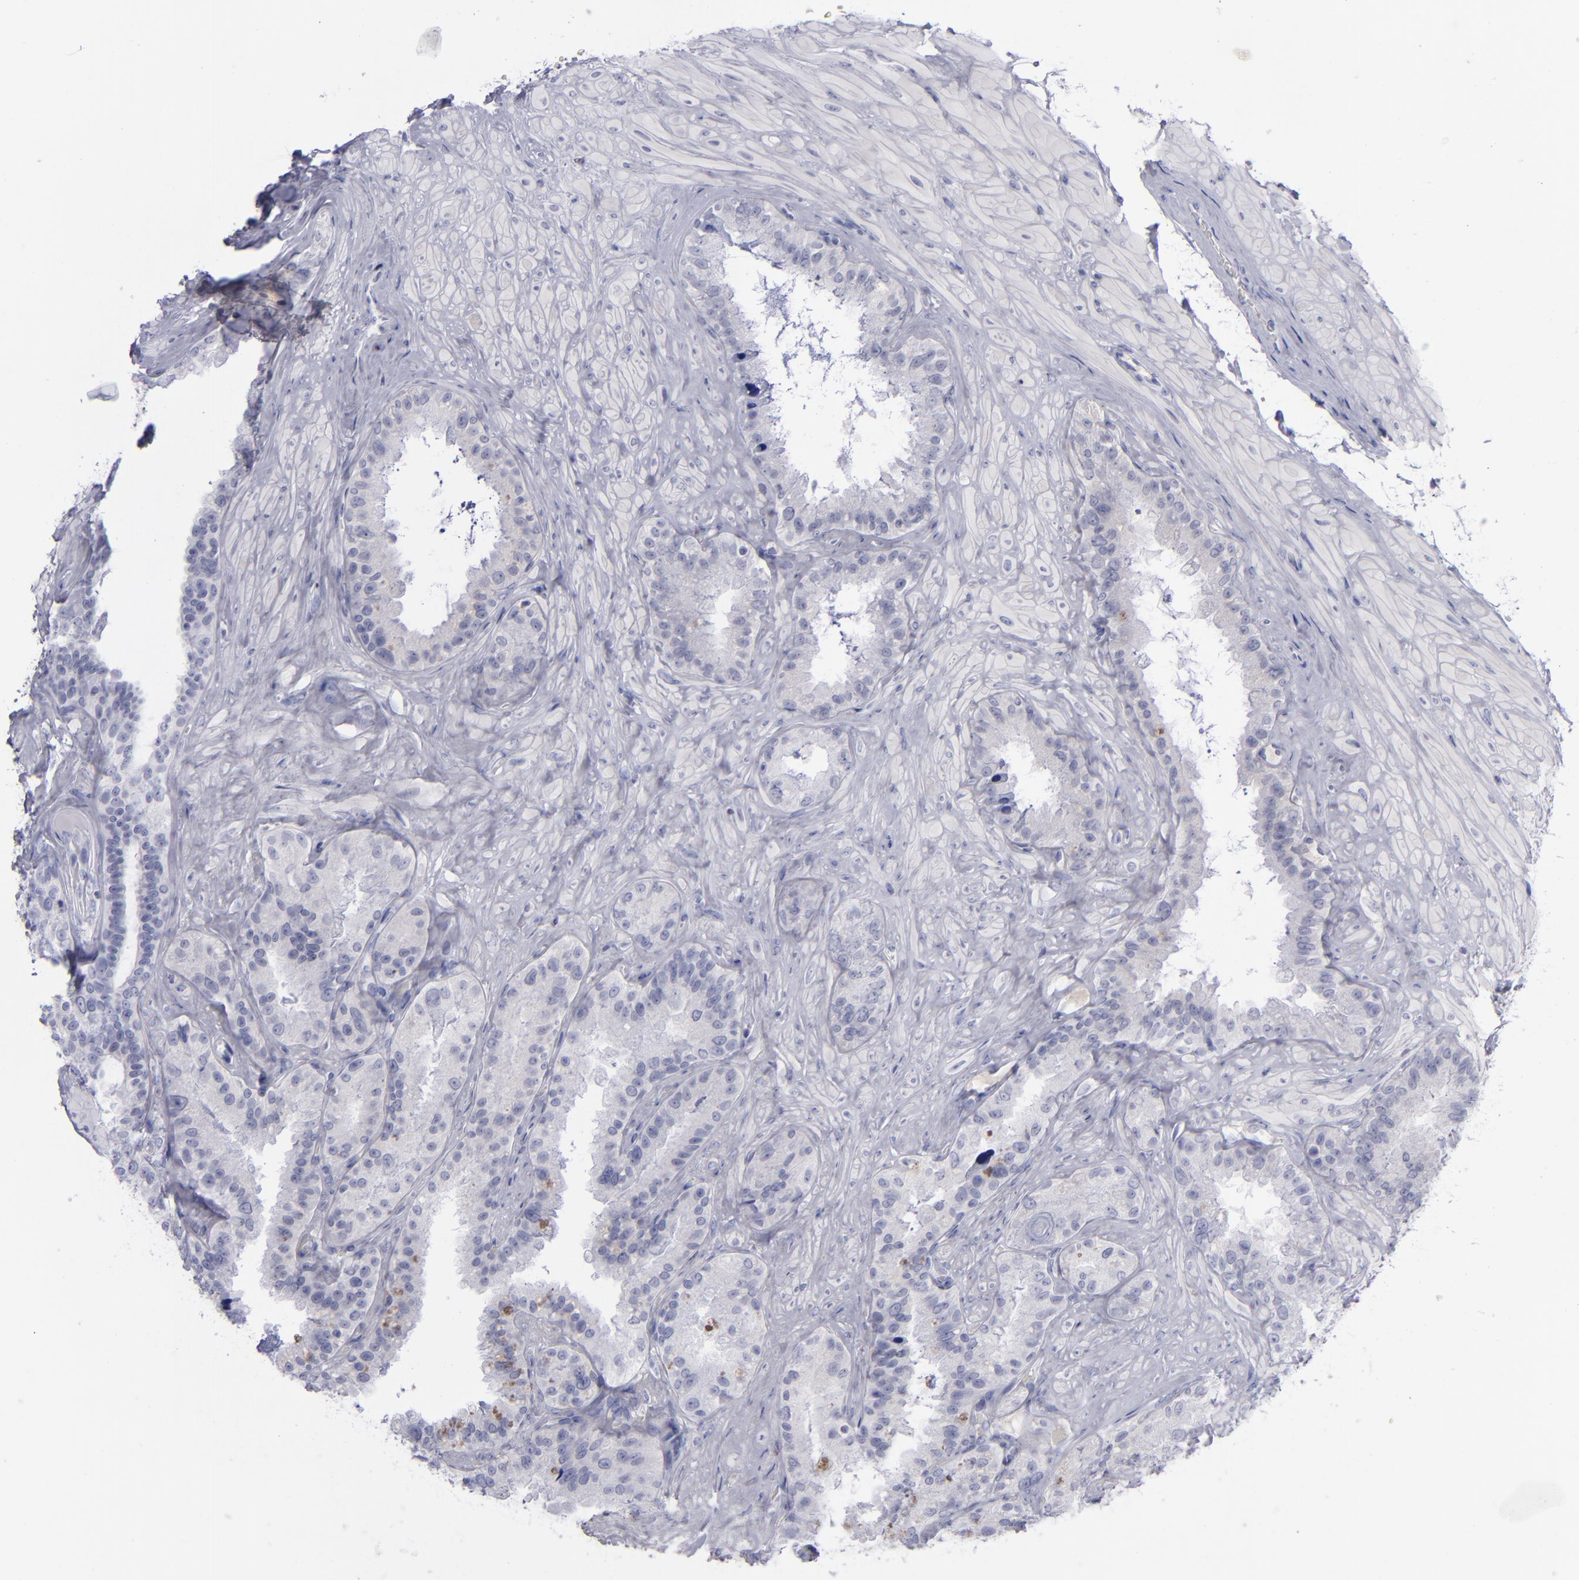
{"staining": {"intensity": "negative", "quantity": "none", "location": "none"}, "tissue": "seminal vesicle", "cell_type": "Glandular cells", "image_type": "normal", "snomed": [{"axis": "morphology", "description": "Normal tissue, NOS"}, {"axis": "topography", "description": "Seminal veicle"}], "caption": "The immunohistochemistry image has no significant expression in glandular cells of seminal vesicle. The staining is performed using DAB (3,3'-diaminobenzidine) brown chromogen with nuclei counter-stained in using hematoxylin.", "gene": "AURKA", "patient": {"sex": "male", "age": 63}}